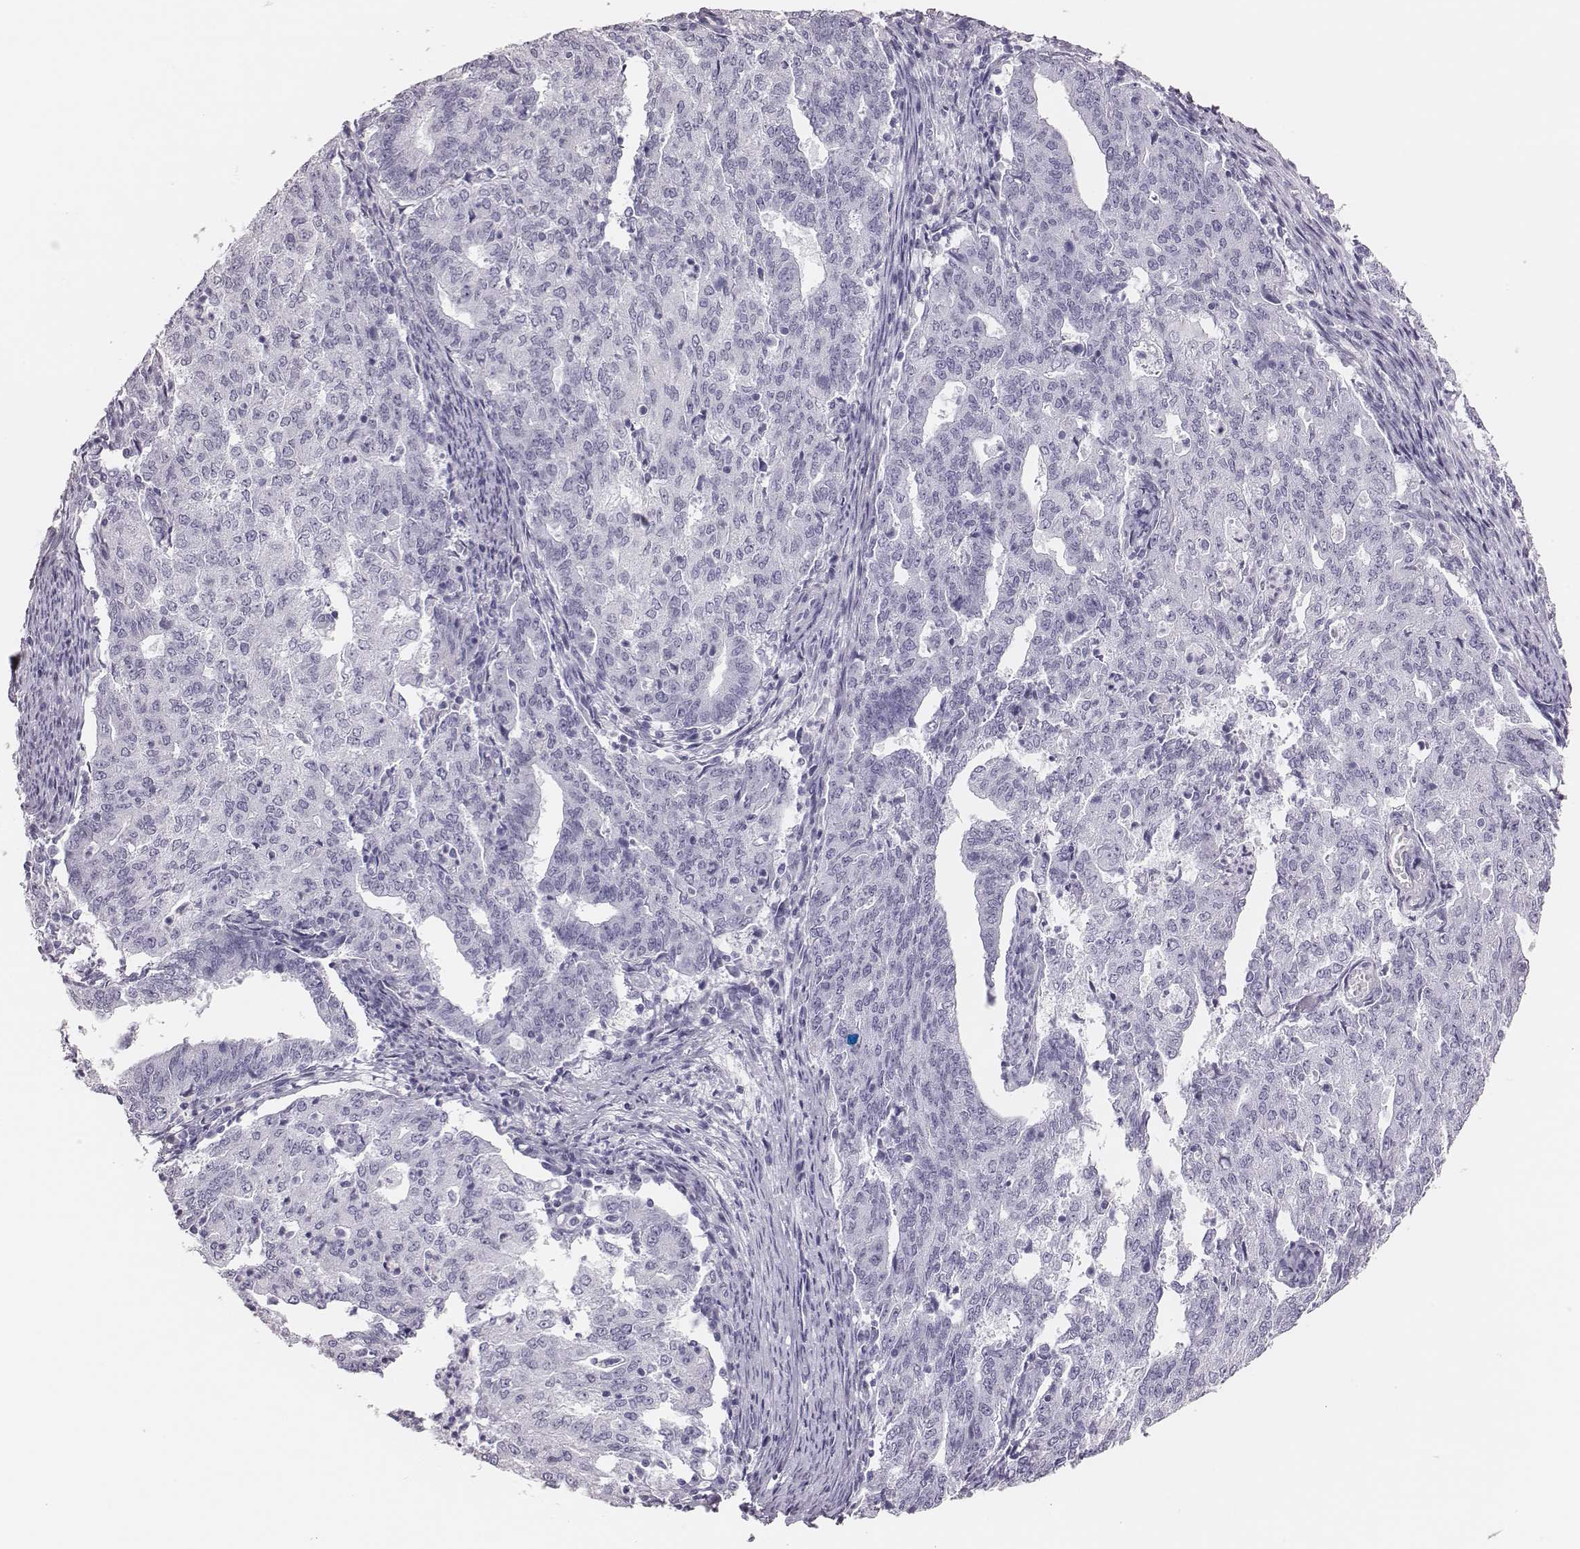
{"staining": {"intensity": "negative", "quantity": "none", "location": "none"}, "tissue": "endometrial cancer", "cell_type": "Tumor cells", "image_type": "cancer", "snomed": [{"axis": "morphology", "description": "Adenocarcinoma, NOS"}, {"axis": "topography", "description": "Endometrium"}], "caption": "DAB immunohistochemical staining of human adenocarcinoma (endometrial) reveals no significant positivity in tumor cells.", "gene": "H1-6", "patient": {"sex": "female", "age": 82}}